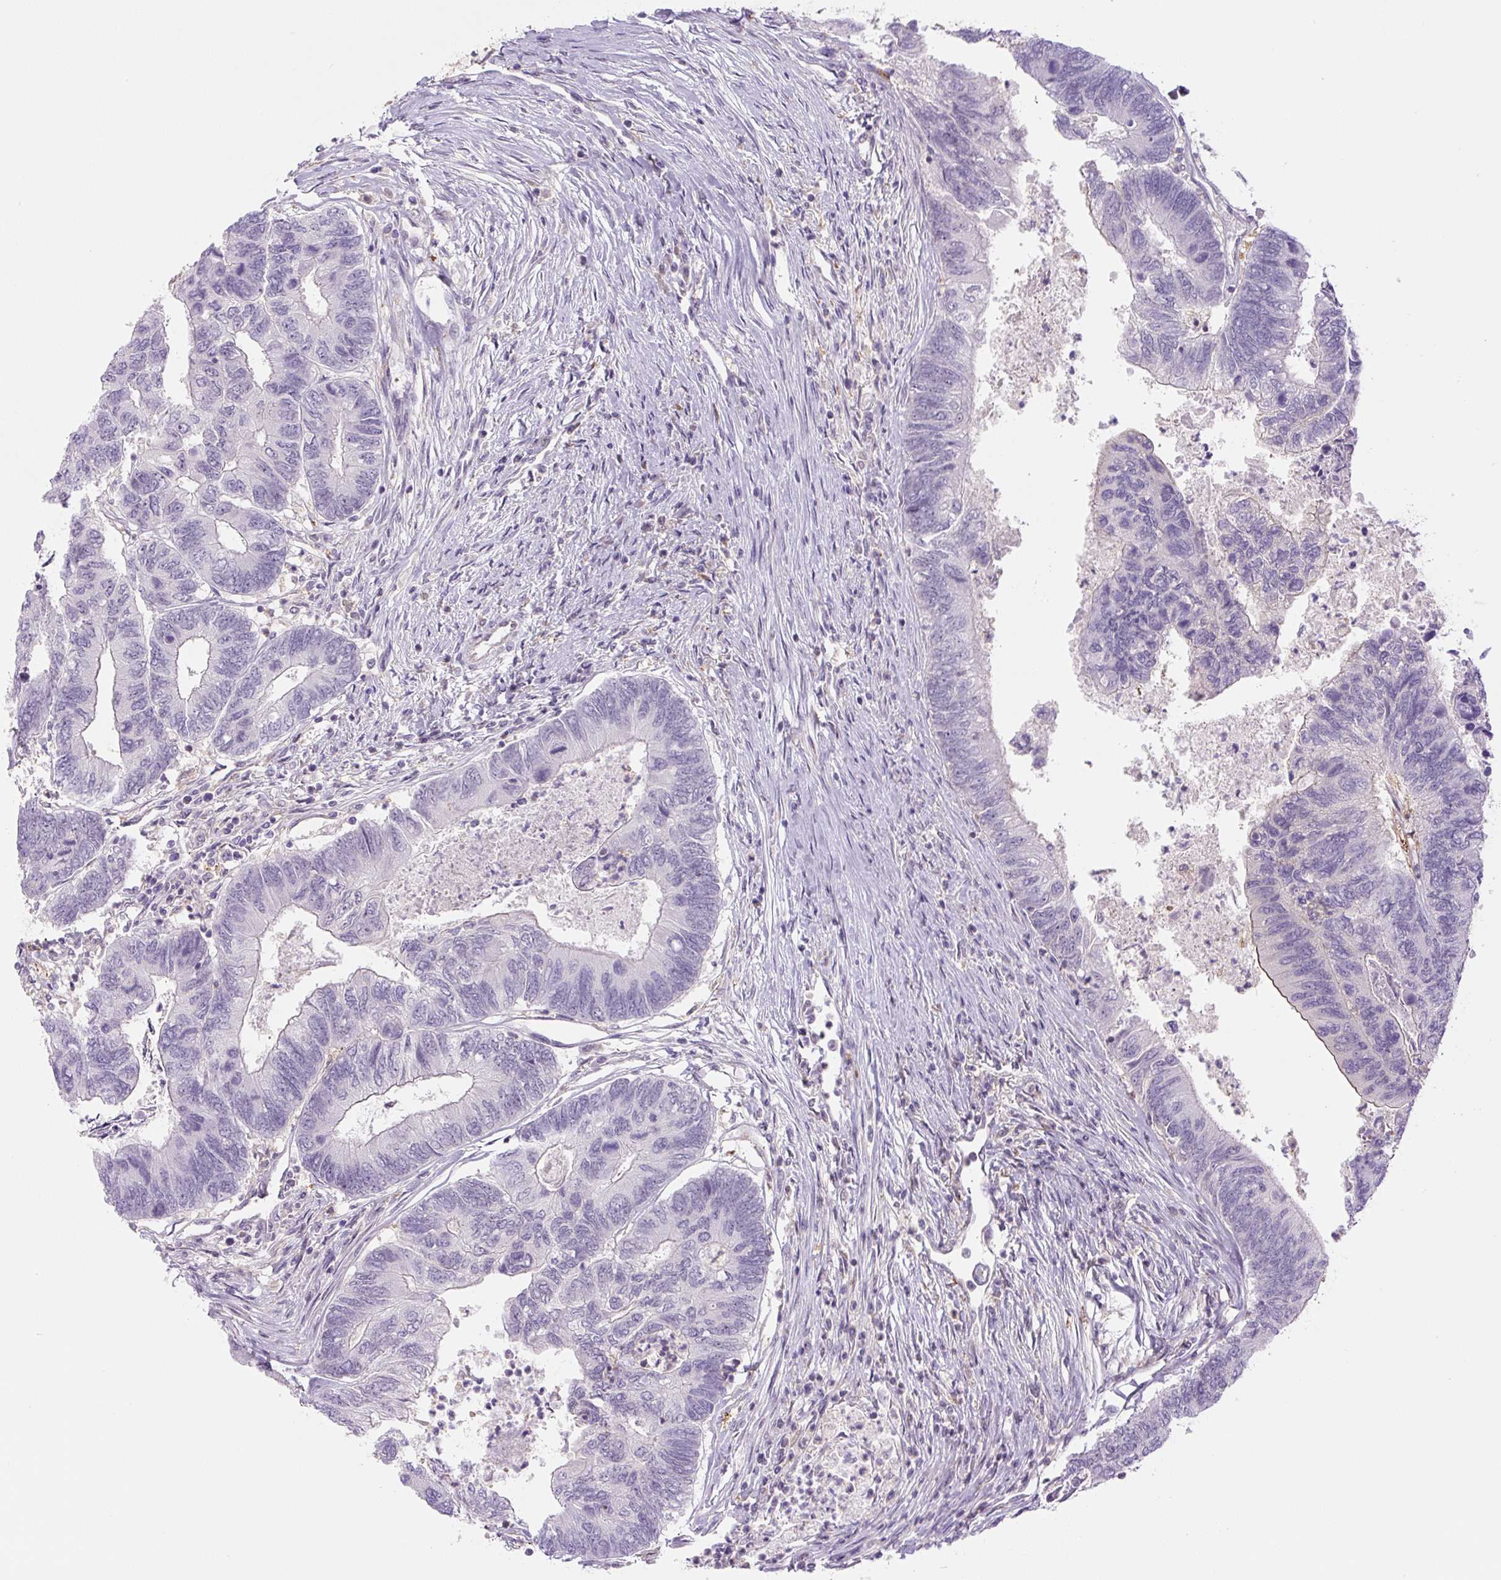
{"staining": {"intensity": "negative", "quantity": "none", "location": "none"}, "tissue": "colorectal cancer", "cell_type": "Tumor cells", "image_type": "cancer", "snomed": [{"axis": "morphology", "description": "Adenocarcinoma, NOS"}, {"axis": "topography", "description": "Colon"}], "caption": "Photomicrograph shows no significant protein staining in tumor cells of colorectal cancer (adenocarcinoma).", "gene": "SPSB2", "patient": {"sex": "female", "age": 67}}